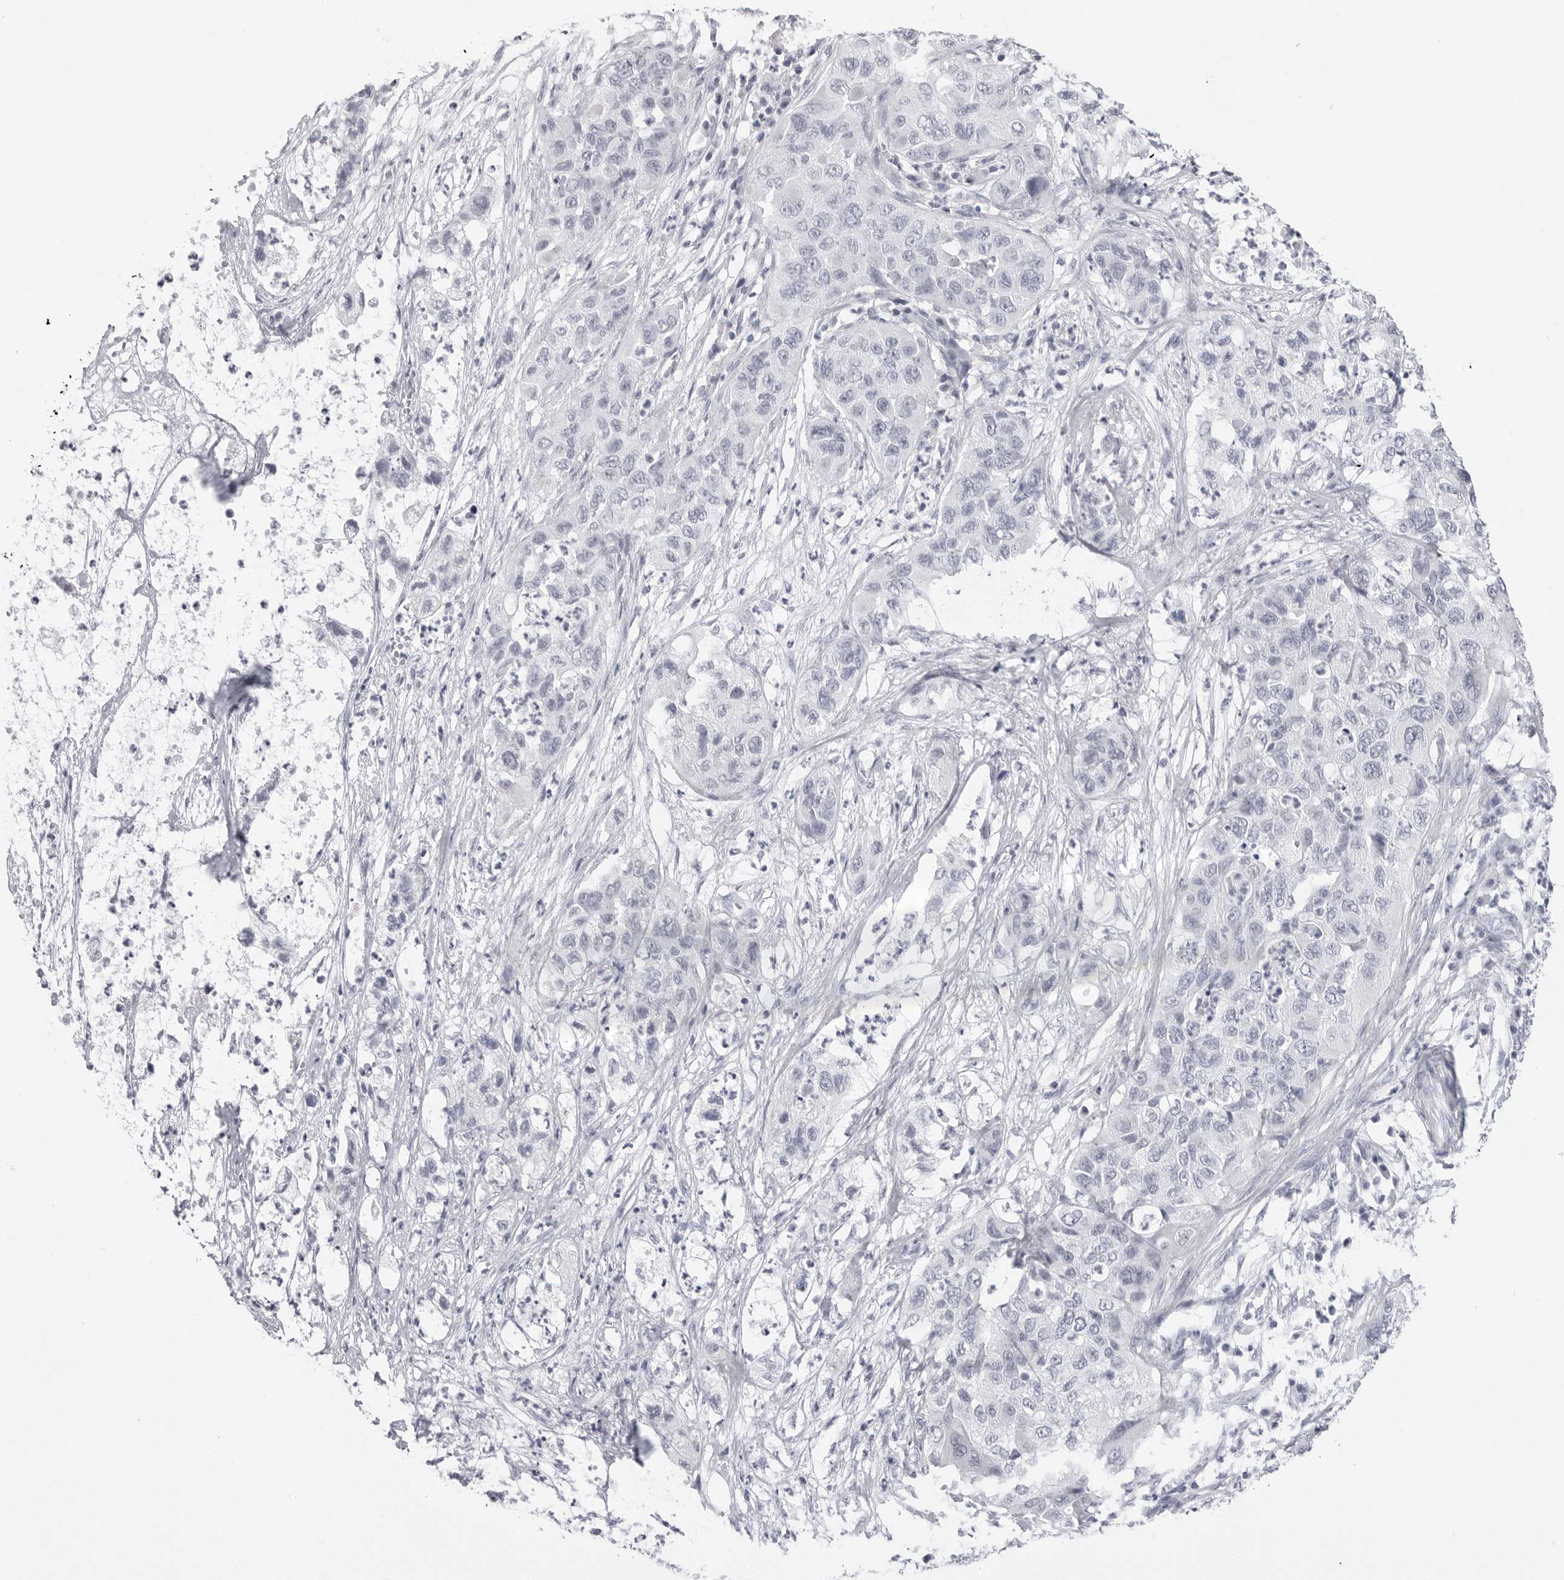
{"staining": {"intensity": "negative", "quantity": "none", "location": "none"}, "tissue": "pancreatic cancer", "cell_type": "Tumor cells", "image_type": "cancer", "snomed": [{"axis": "morphology", "description": "Adenocarcinoma, NOS"}, {"axis": "topography", "description": "Pancreas"}], "caption": "Tumor cells show no significant protein positivity in pancreatic cancer (adenocarcinoma). (DAB (3,3'-diaminobenzidine) immunohistochemistry (IHC) visualized using brightfield microscopy, high magnification).", "gene": "PGA3", "patient": {"sex": "female", "age": 78}}